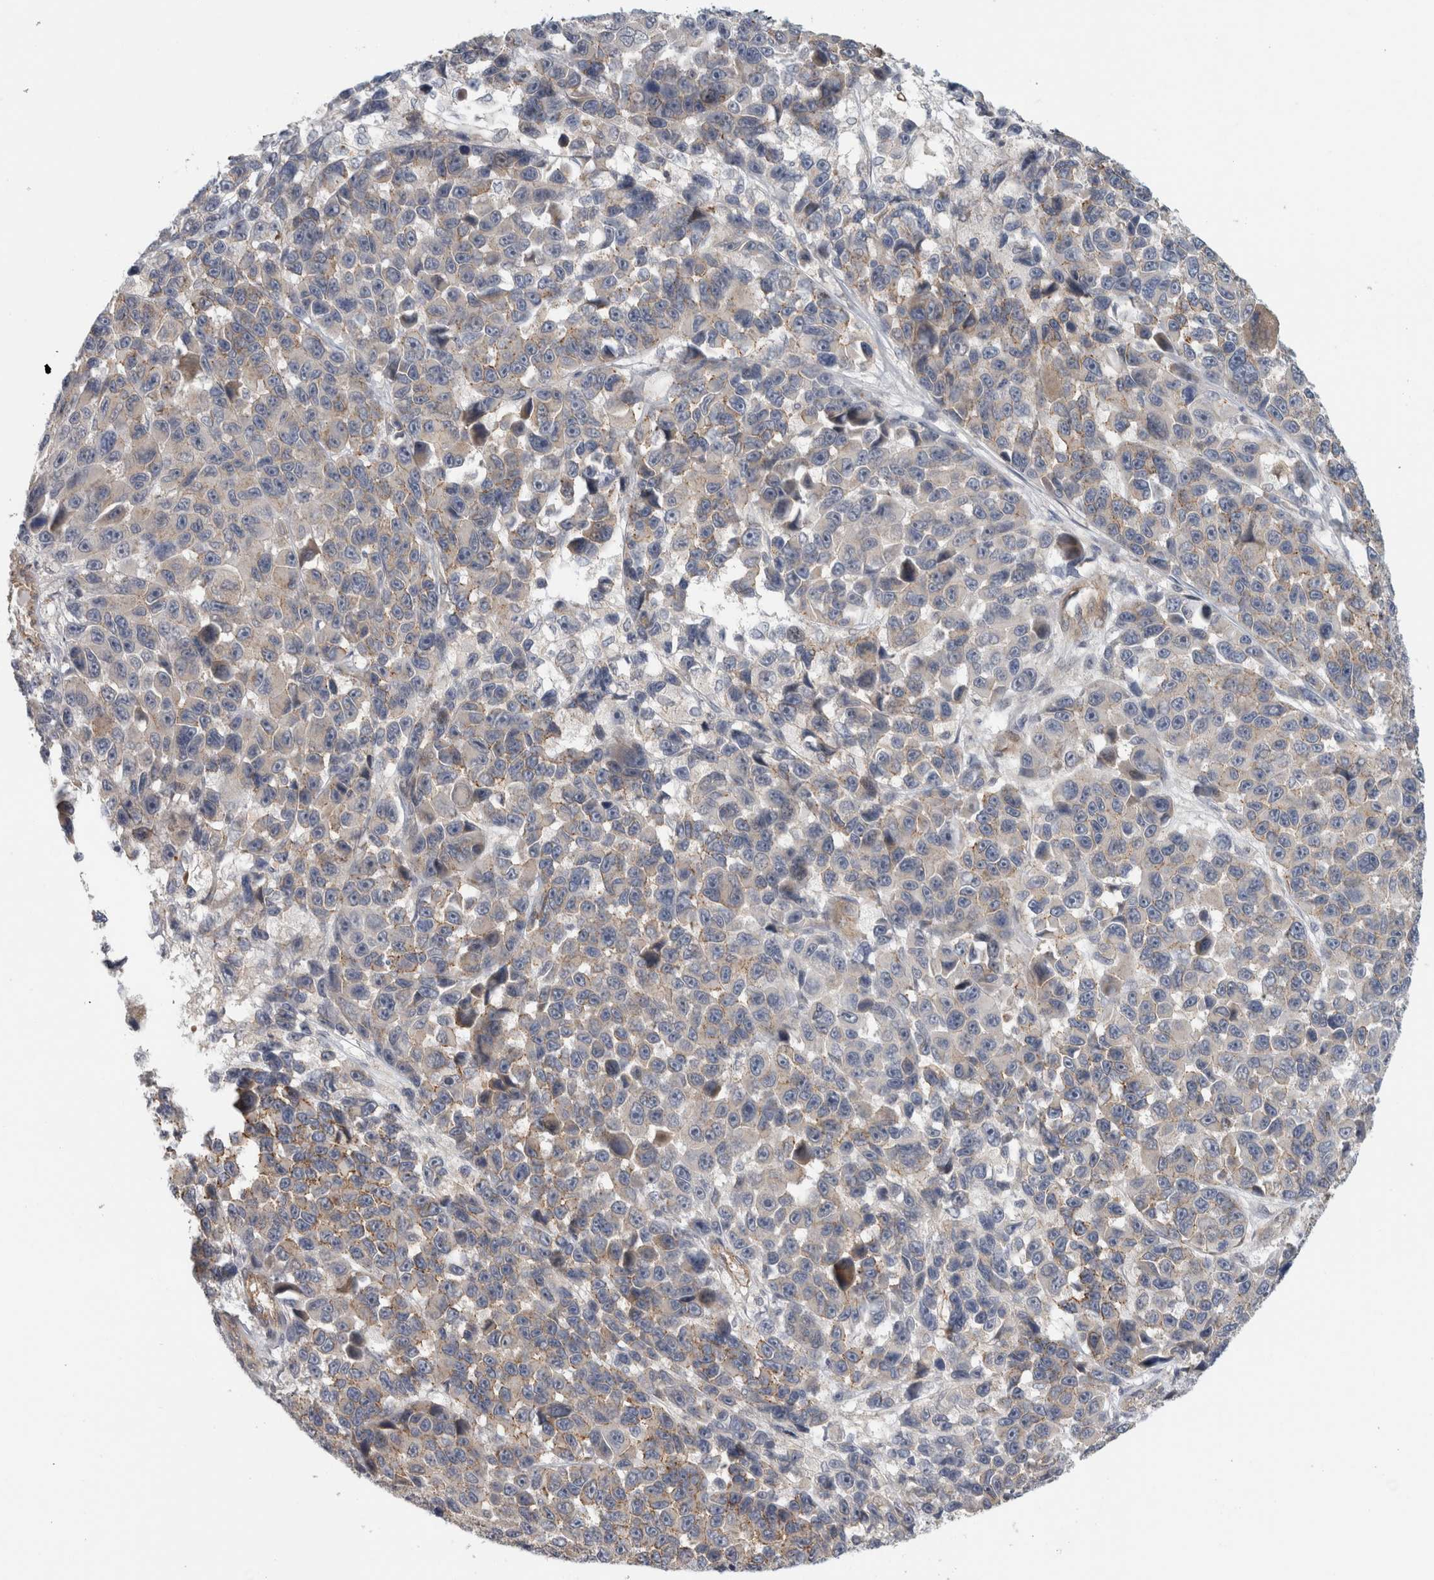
{"staining": {"intensity": "weak", "quantity": "<25%", "location": "cytoplasmic/membranous"}, "tissue": "melanoma", "cell_type": "Tumor cells", "image_type": "cancer", "snomed": [{"axis": "morphology", "description": "Malignant melanoma, NOS"}, {"axis": "topography", "description": "Skin"}], "caption": "DAB (3,3'-diaminobenzidine) immunohistochemical staining of human malignant melanoma reveals no significant staining in tumor cells.", "gene": "ZNF804B", "patient": {"sex": "male", "age": 53}}